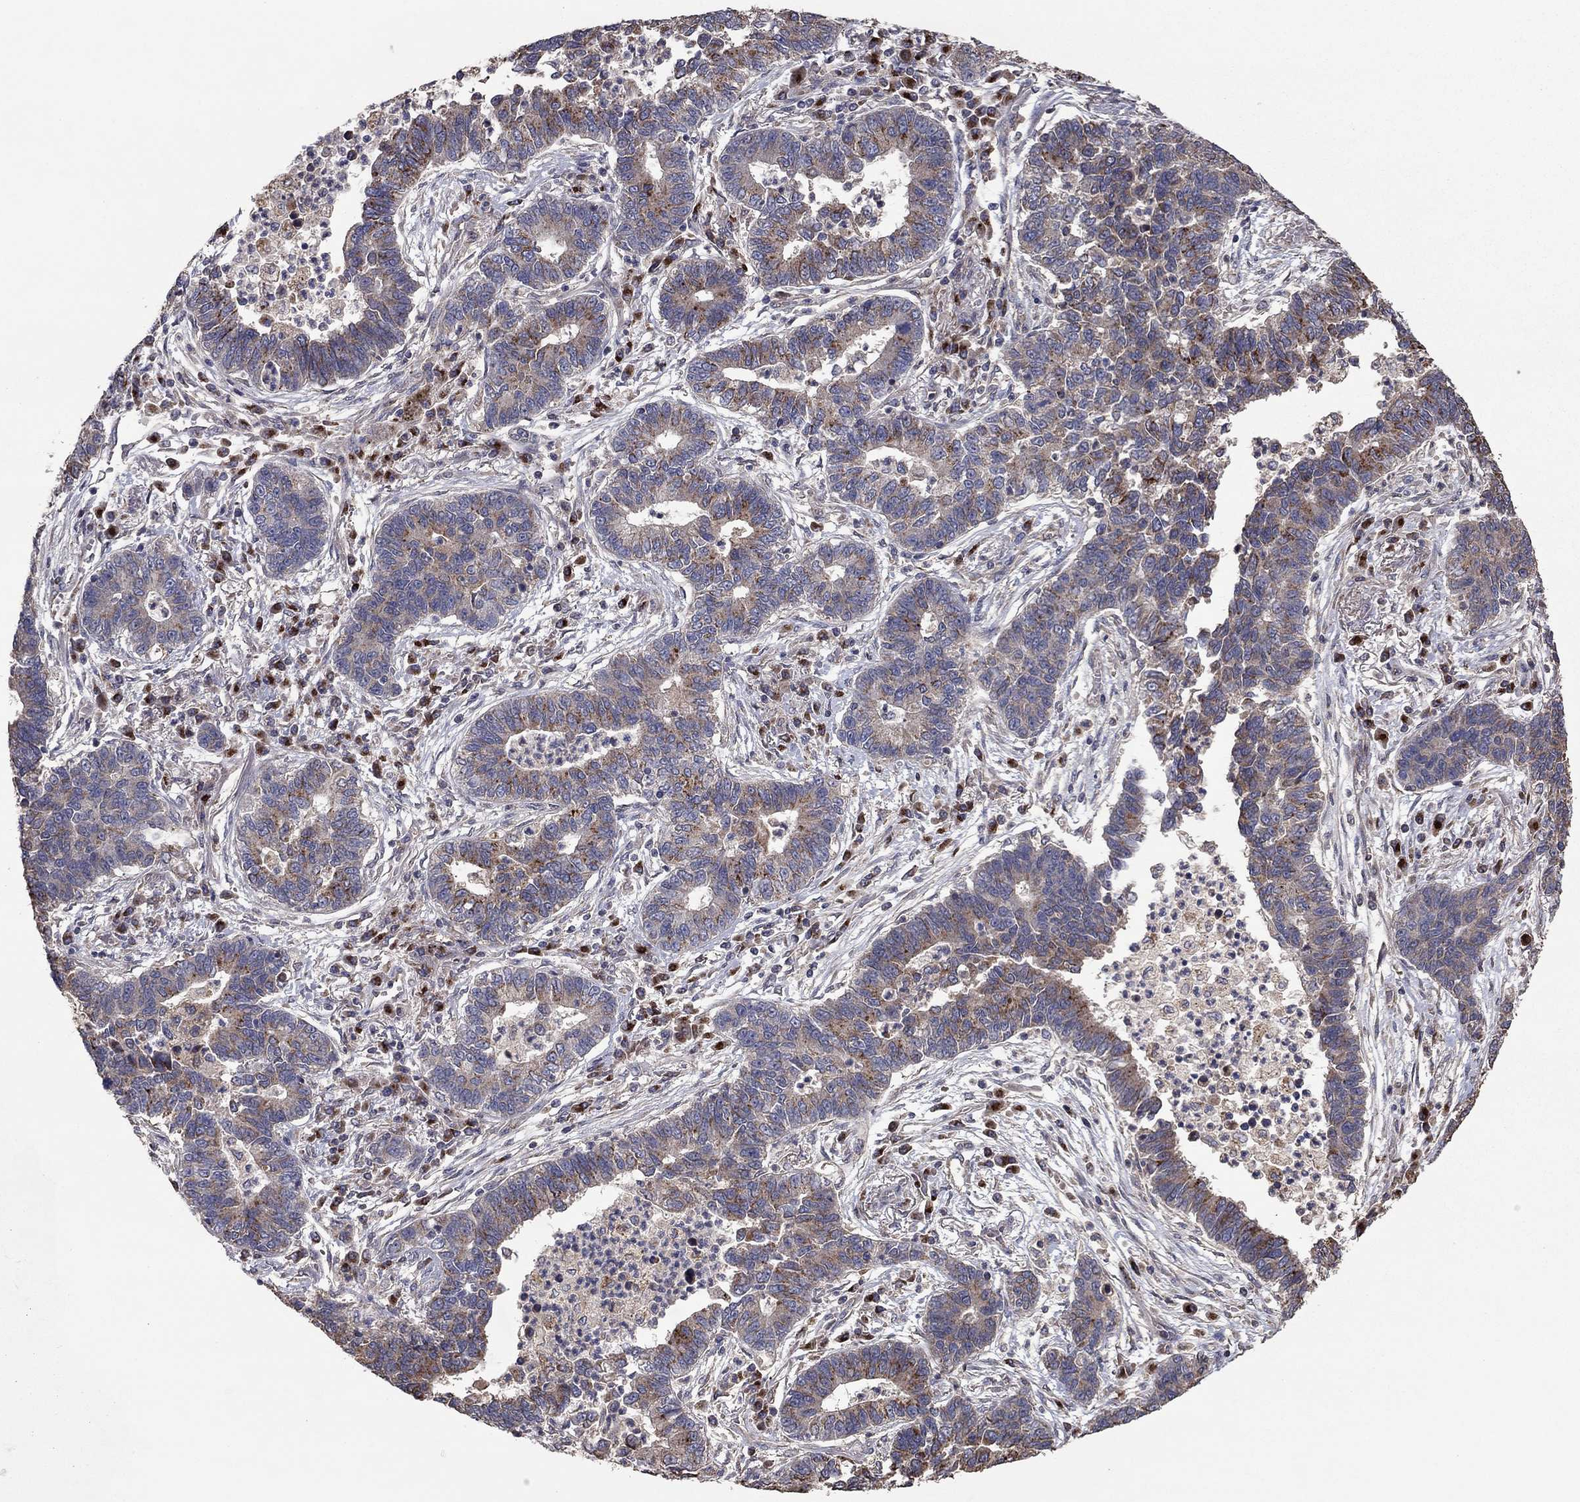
{"staining": {"intensity": "moderate", "quantity": "<25%", "location": "cytoplasmic/membranous"}, "tissue": "lung cancer", "cell_type": "Tumor cells", "image_type": "cancer", "snomed": [{"axis": "morphology", "description": "Adenocarcinoma, NOS"}, {"axis": "topography", "description": "Lung"}], "caption": "An image of lung adenocarcinoma stained for a protein displays moderate cytoplasmic/membranous brown staining in tumor cells. (Stains: DAB in brown, nuclei in blue, Microscopy: brightfield microscopy at high magnification).", "gene": "FLT4", "patient": {"sex": "female", "age": 57}}